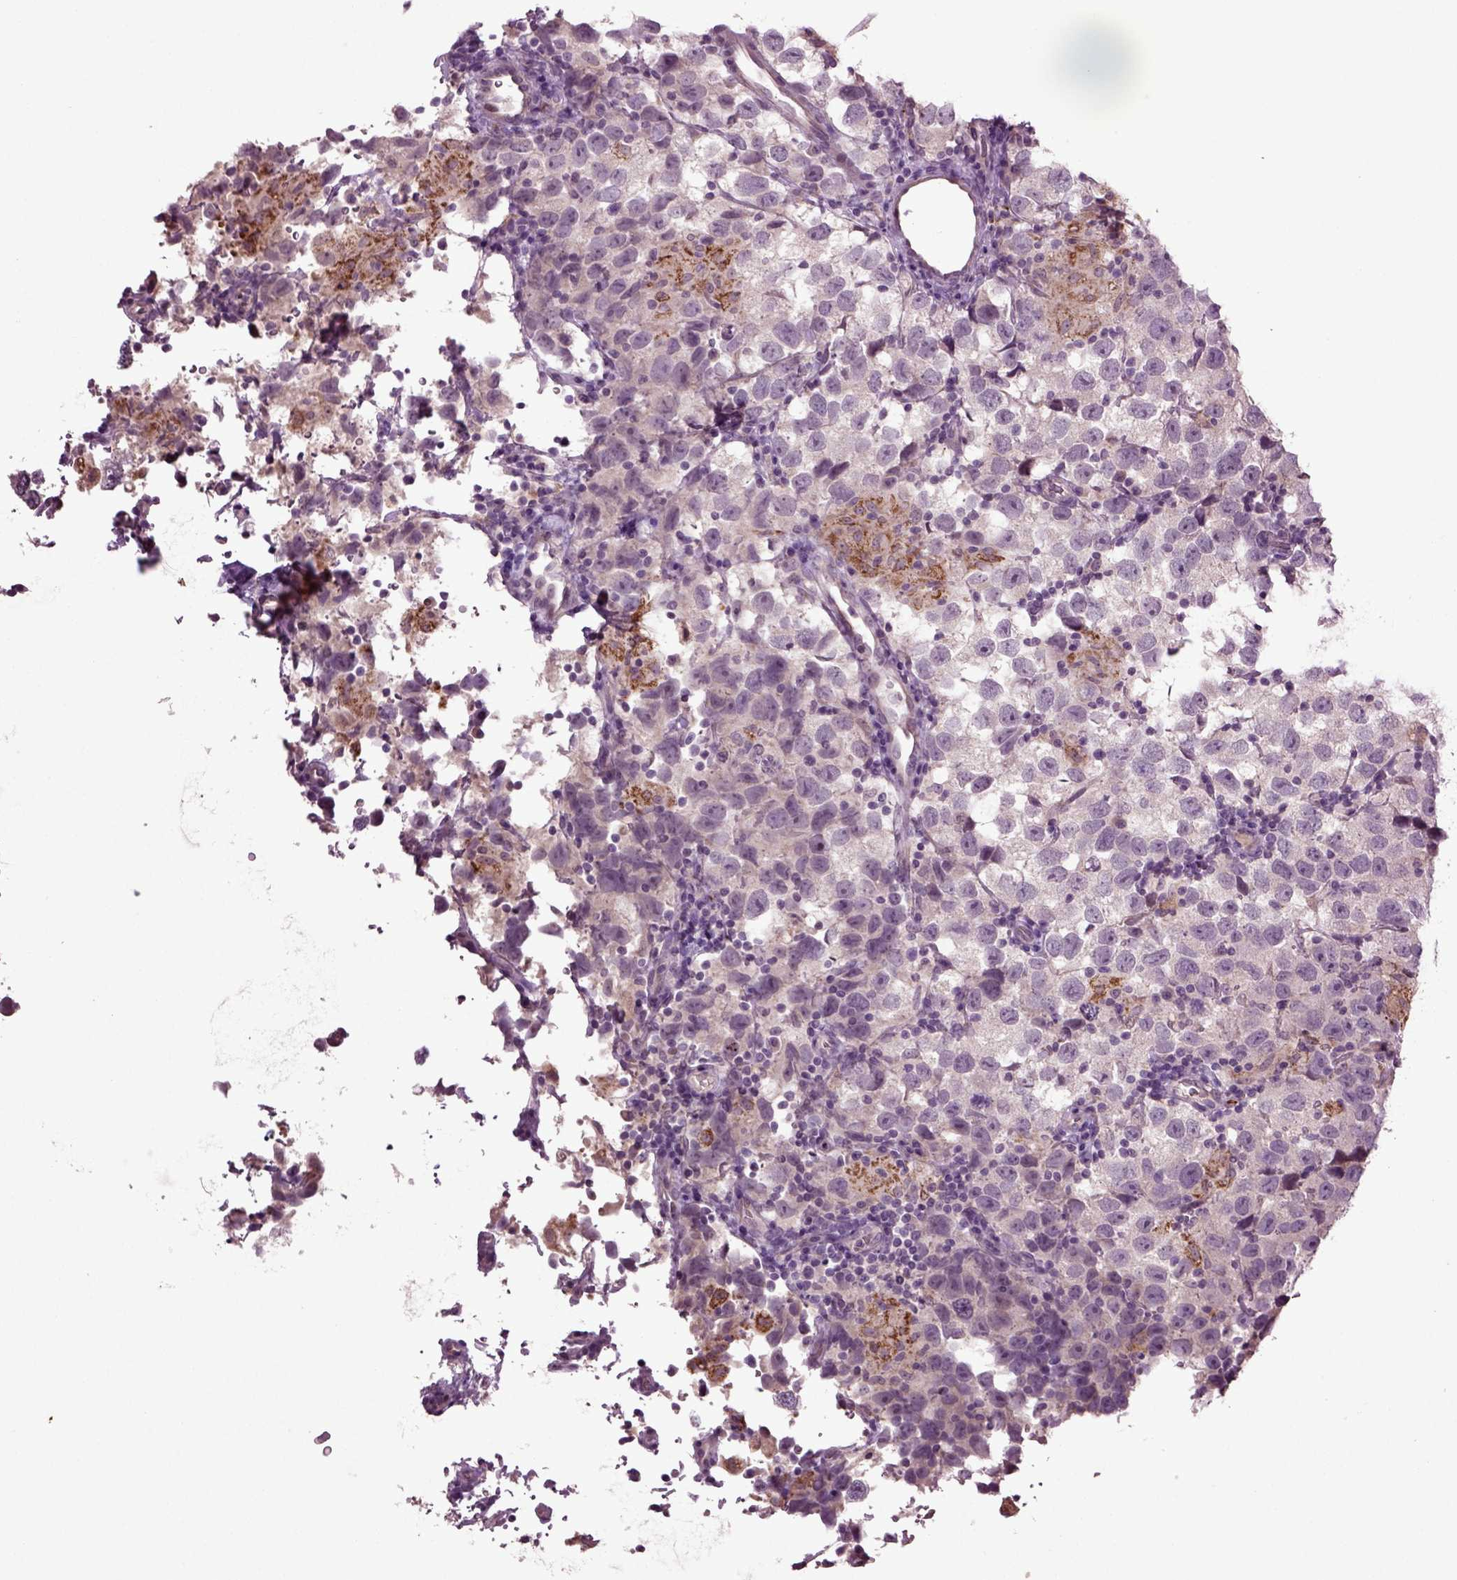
{"staining": {"intensity": "moderate", "quantity": "<25%", "location": "cytoplasmic/membranous"}, "tissue": "testis cancer", "cell_type": "Tumor cells", "image_type": "cancer", "snomed": [{"axis": "morphology", "description": "Seminoma, NOS"}, {"axis": "topography", "description": "Testis"}], "caption": "Testis cancer (seminoma) stained with immunohistochemistry (IHC) exhibits moderate cytoplasmic/membranous positivity in about <25% of tumor cells. (DAB IHC, brown staining for protein, blue staining for nuclei).", "gene": "SLC17A6", "patient": {"sex": "male", "age": 26}}